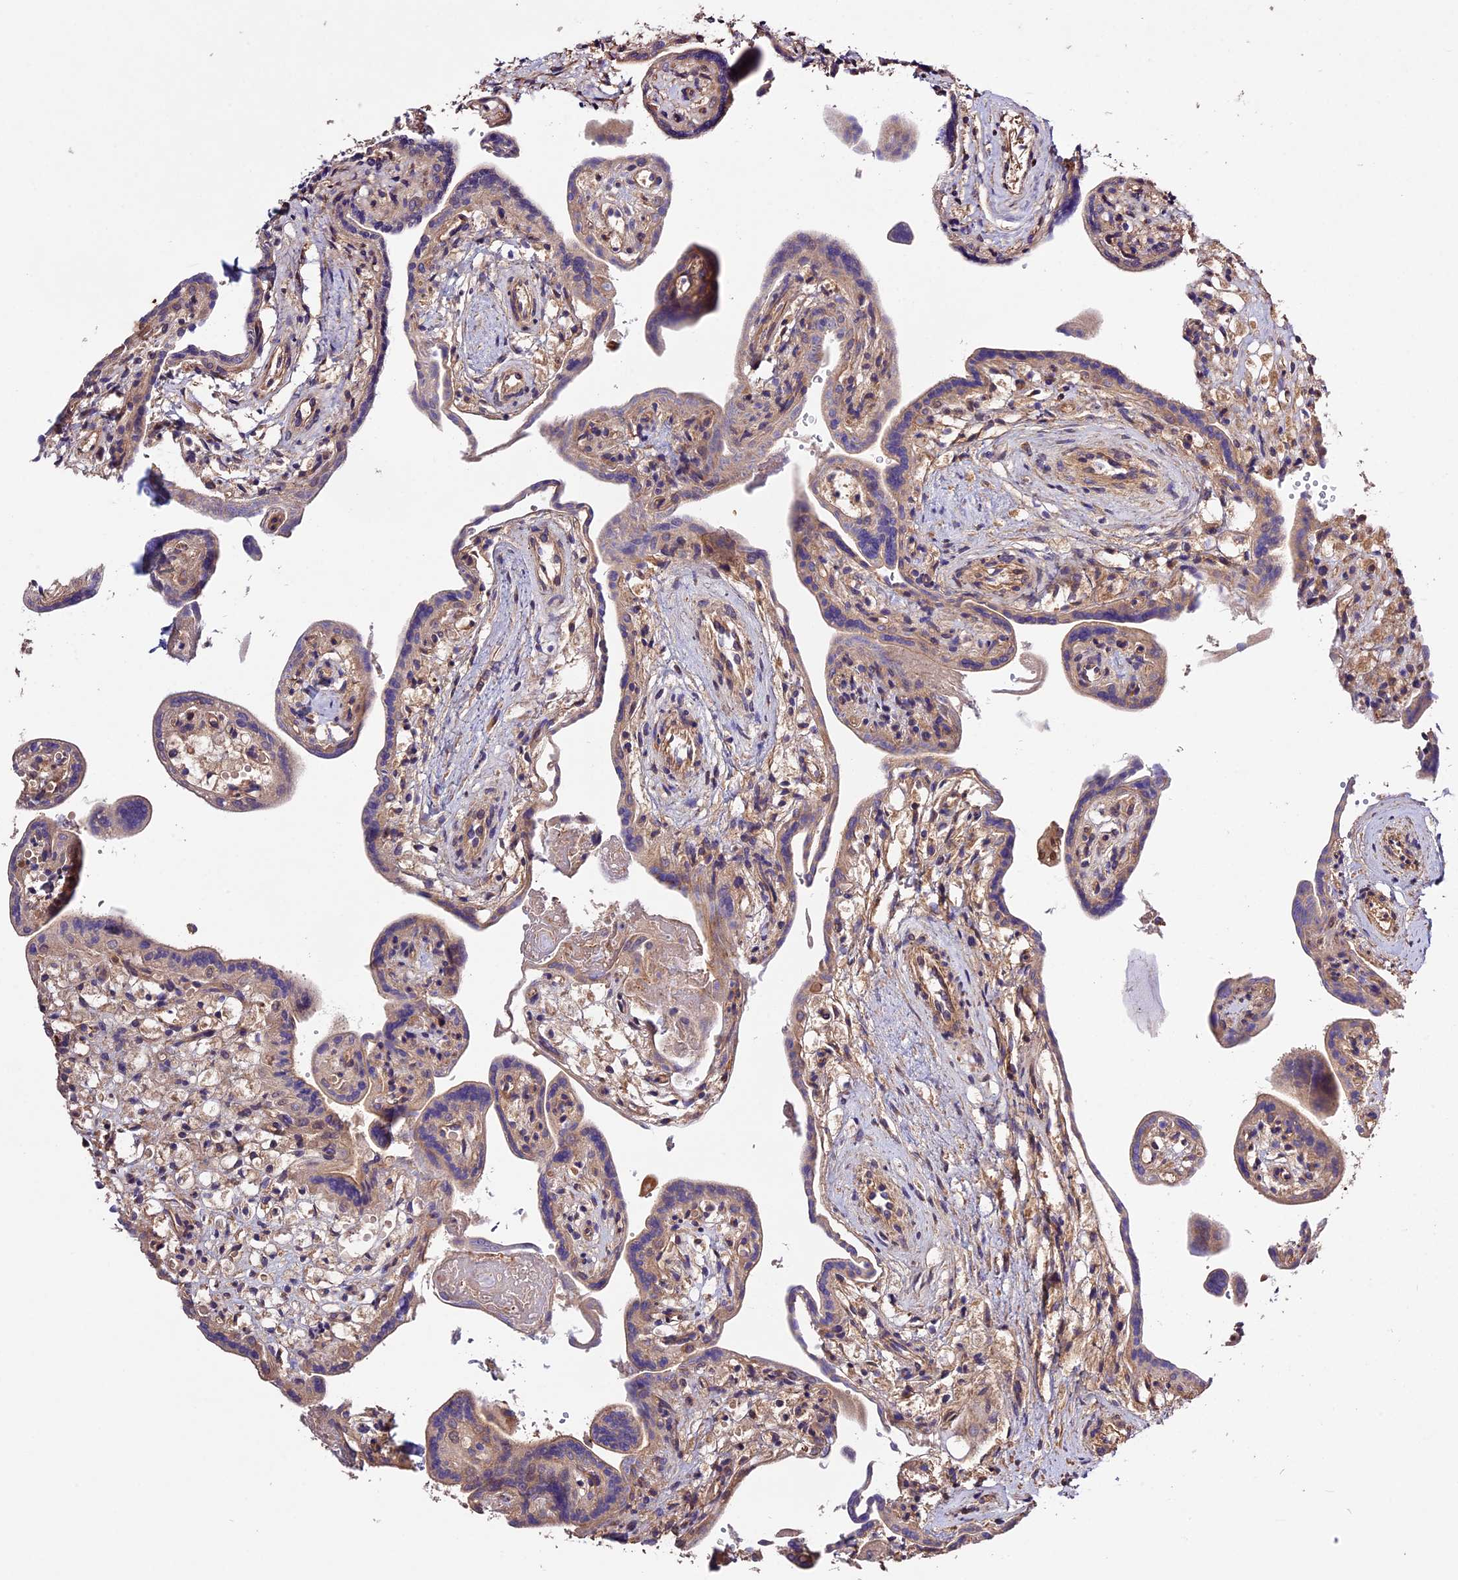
{"staining": {"intensity": "moderate", "quantity": "25%-75%", "location": "cytoplasmic/membranous"}, "tissue": "placenta", "cell_type": "Trophoblastic cells", "image_type": "normal", "snomed": [{"axis": "morphology", "description": "Normal tissue, NOS"}, {"axis": "topography", "description": "Placenta"}], "caption": "DAB (3,3'-diaminobenzidine) immunohistochemical staining of normal placenta demonstrates moderate cytoplasmic/membranous protein expression in about 25%-75% of trophoblastic cells. (DAB (3,3'-diaminobenzidine) IHC with brightfield microscopy, high magnification).", "gene": "CES3", "patient": {"sex": "female", "age": 37}}